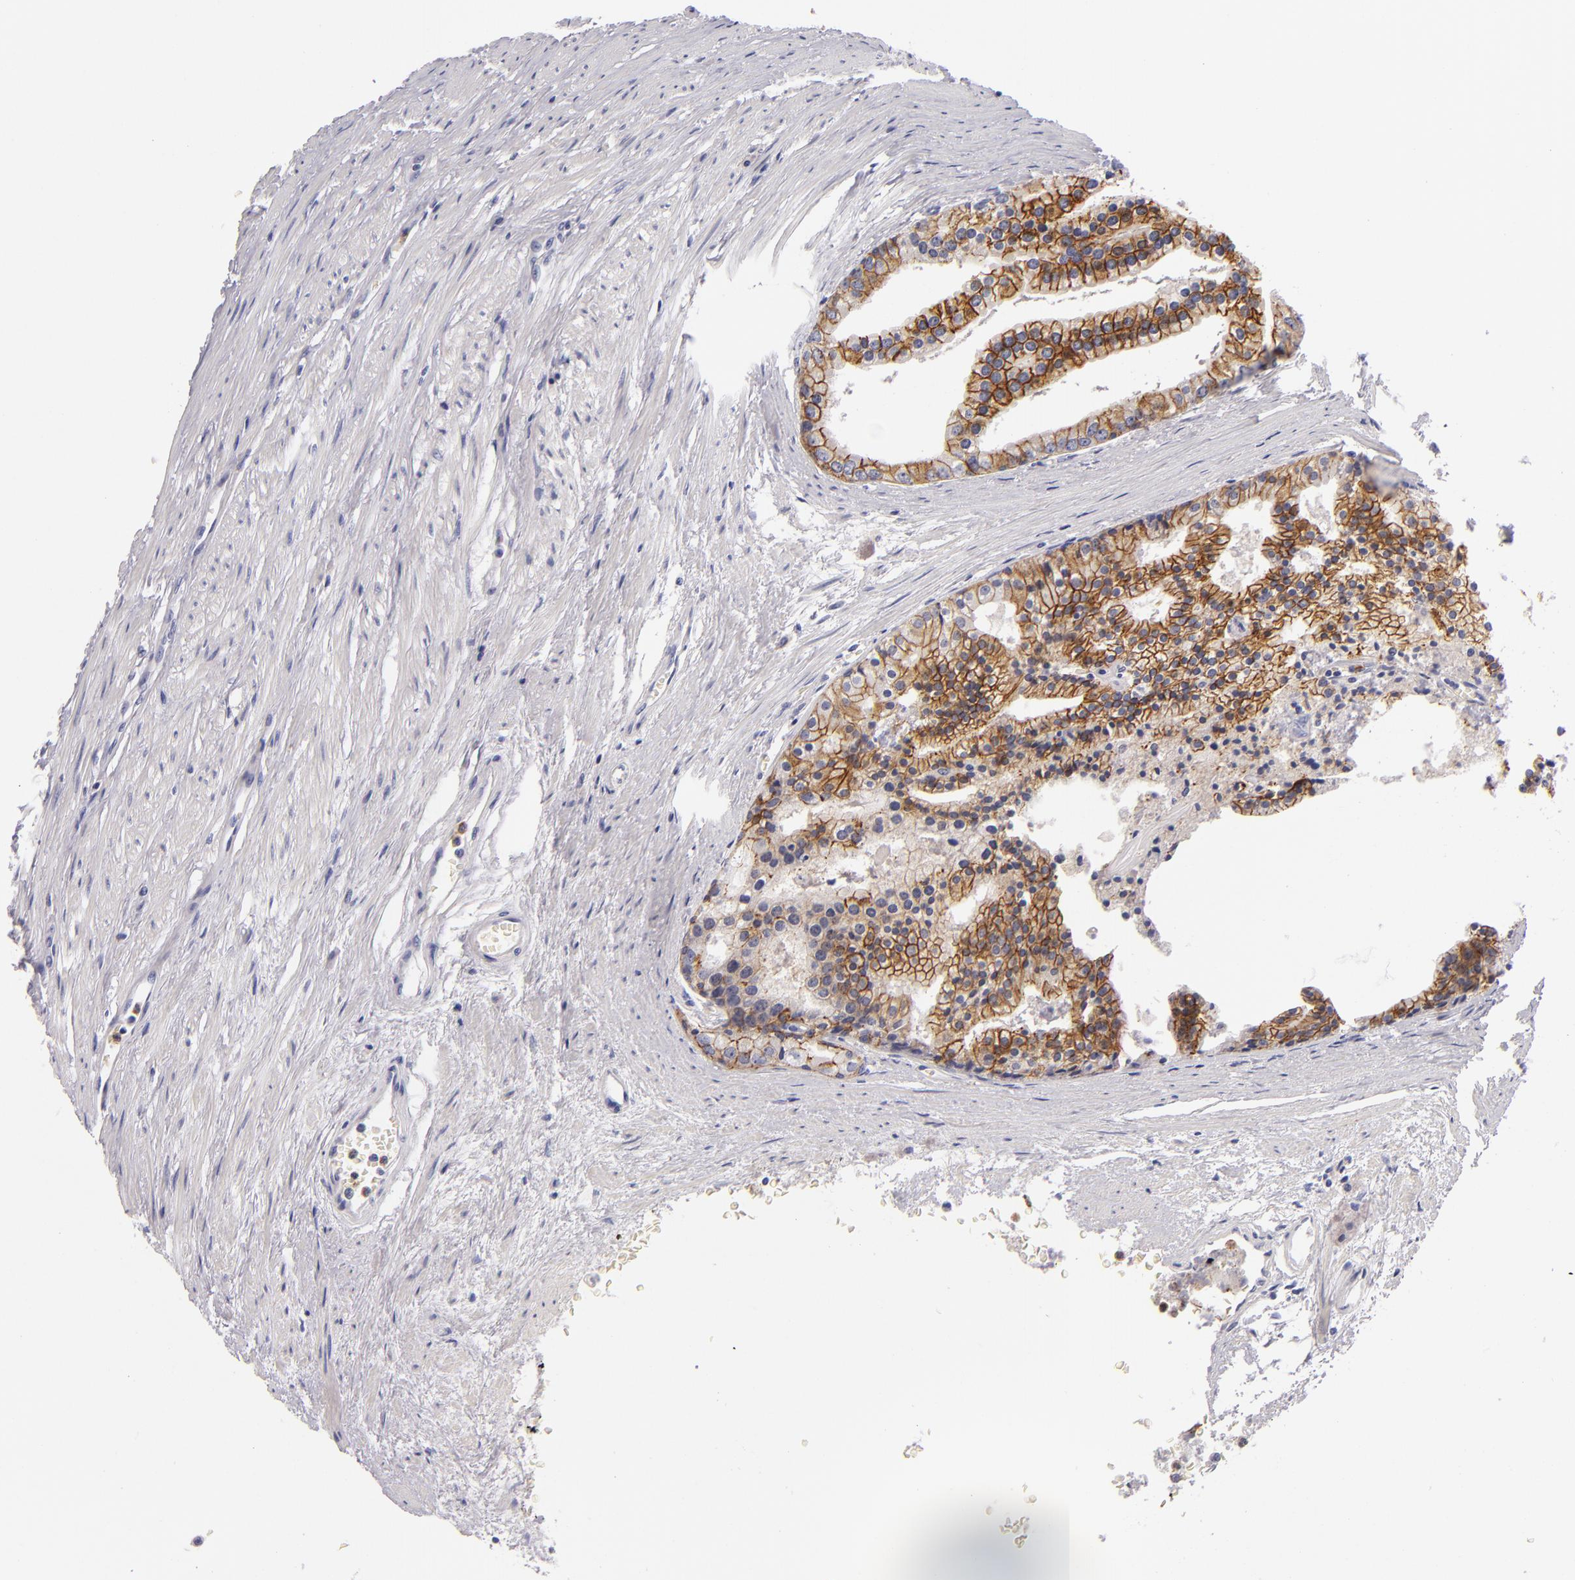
{"staining": {"intensity": "strong", "quantity": ">75%", "location": "cytoplasmic/membranous"}, "tissue": "prostate cancer", "cell_type": "Tumor cells", "image_type": "cancer", "snomed": [{"axis": "morphology", "description": "Adenocarcinoma, High grade"}, {"axis": "topography", "description": "Prostate"}], "caption": "Immunohistochemistry histopathology image of neoplastic tissue: prostate cancer (adenocarcinoma (high-grade)) stained using immunohistochemistry (IHC) displays high levels of strong protein expression localized specifically in the cytoplasmic/membranous of tumor cells, appearing as a cytoplasmic/membranous brown color.", "gene": "CDH3", "patient": {"sex": "male", "age": 56}}